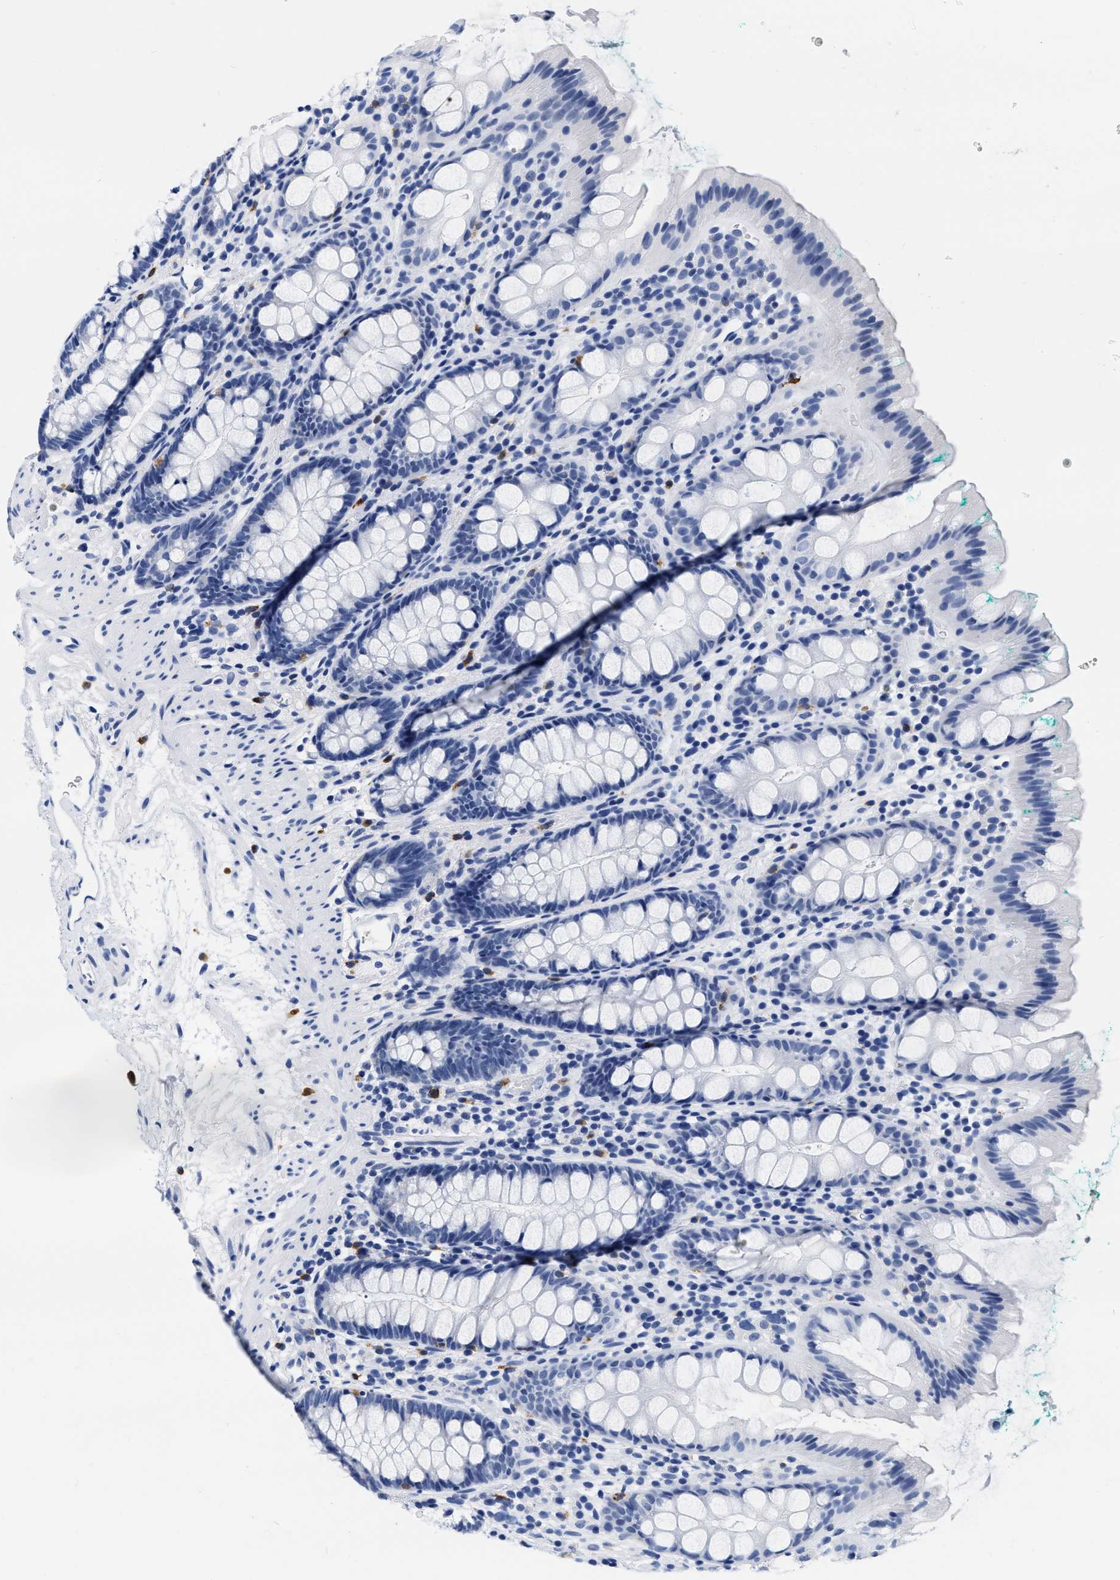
{"staining": {"intensity": "negative", "quantity": "none", "location": "none"}, "tissue": "rectum", "cell_type": "Glandular cells", "image_type": "normal", "snomed": [{"axis": "morphology", "description": "Normal tissue, NOS"}, {"axis": "topography", "description": "Rectum"}], "caption": "High magnification brightfield microscopy of normal rectum stained with DAB (3,3'-diaminobenzidine) (brown) and counterstained with hematoxylin (blue): glandular cells show no significant staining.", "gene": "CER1", "patient": {"sex": "female", "age": 65}}